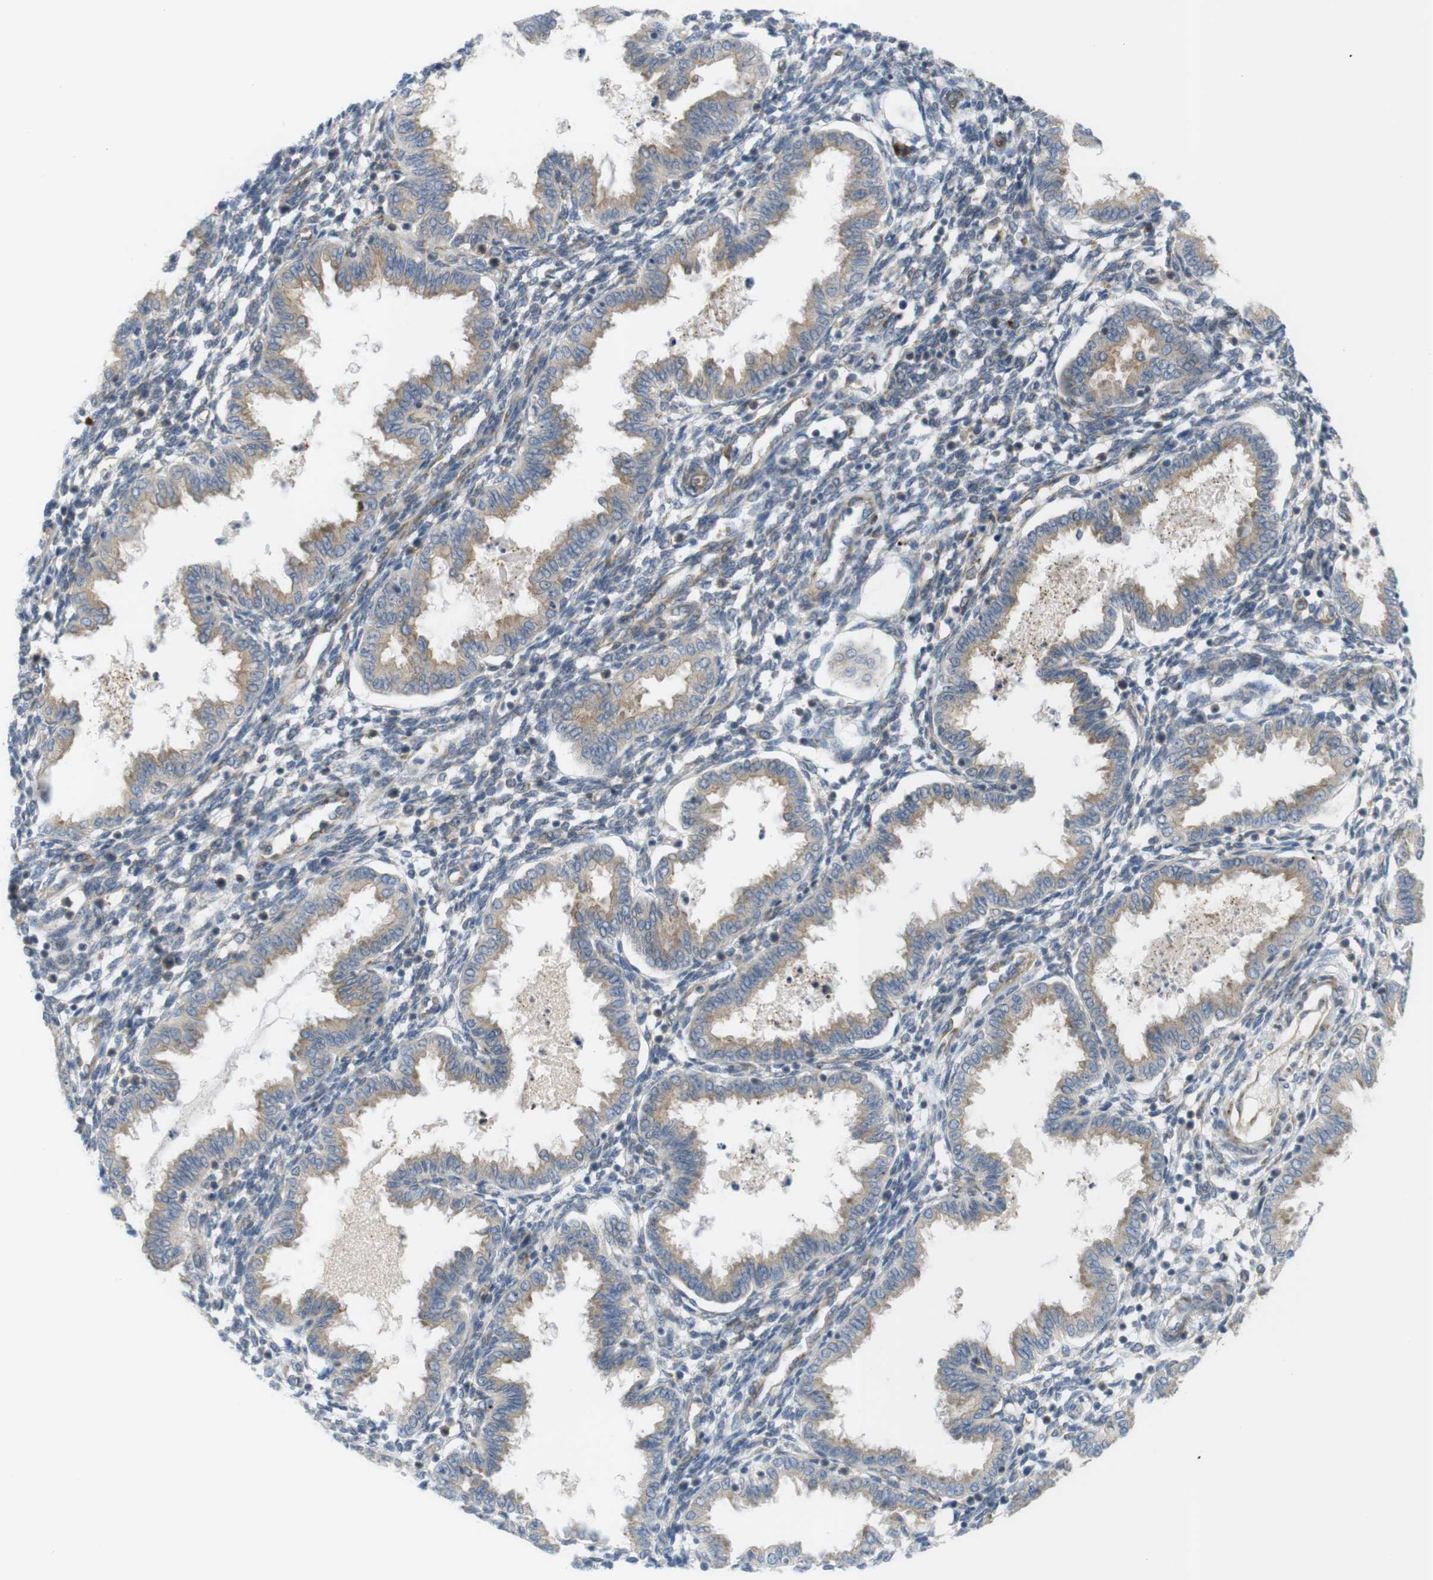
{"staining": {"intensity": "moderate", "quantity": "<25%", "location": "cytoplasmic/membranous"}, "tissue": "endometrium", "cell_type": "Cells in endometrial stroma", "image_type": "normal", "snomed": [{"axis": "morphology", "description": "Normal tissue, NOS"}, {"axis": "topography", "description": "Endometrium"}], "caption": "Approximately <25% of cells in endometrial stroma in normal human endometrium demonstrate moderate cytoplasmic/membranous protein expression as visualized by brown immunohistochemical staining.", "gene": "GJC3", "patient": {"sex": "female", "age": 33}}